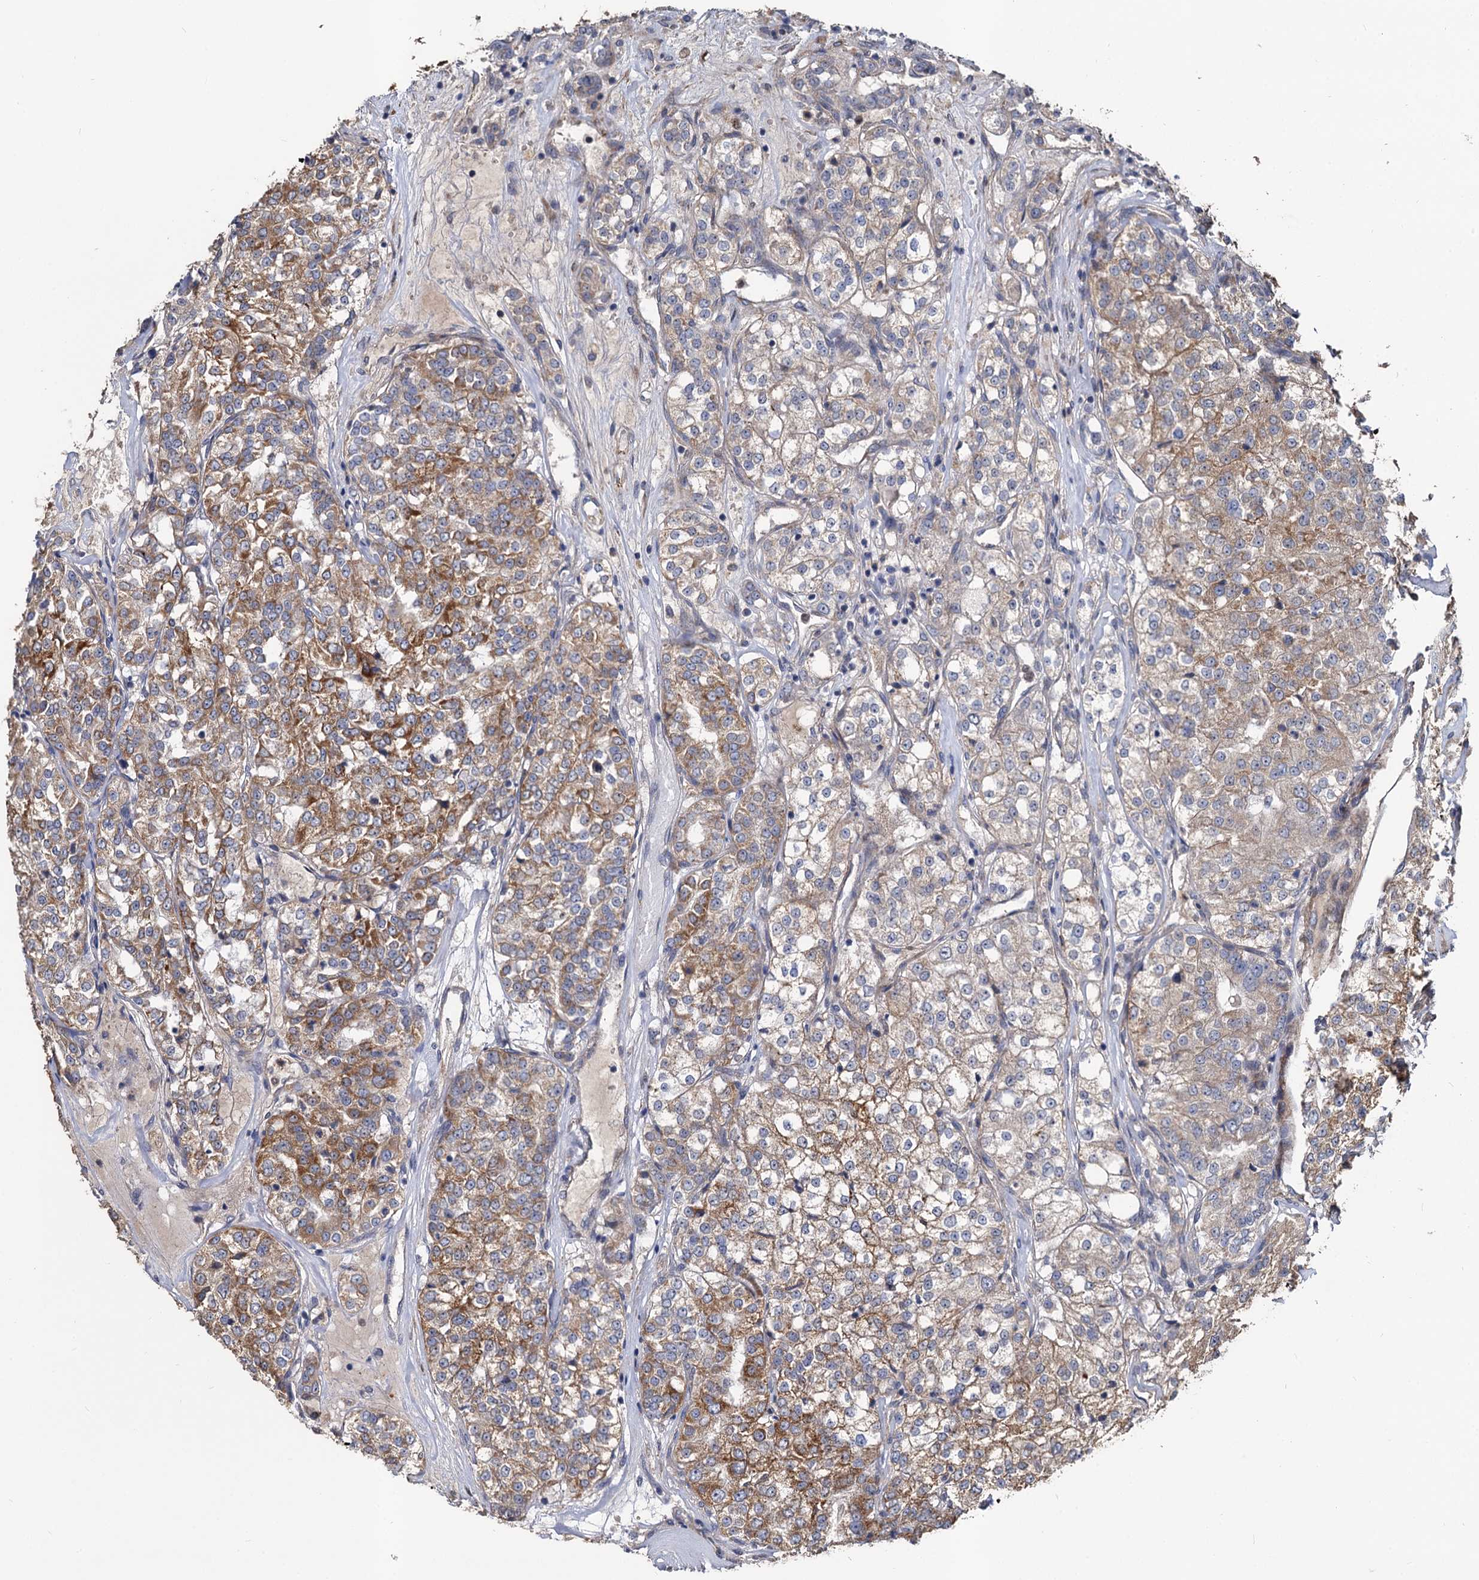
{"staining": {"intensity": "moderate", "quantity": "25%-75%", "location": "cytoplasmic/membranous"}, "tissue": "renal cancer", "cell_type": "Tumor cells", "image_type": "cancer", "snomed": [{"axis": "morphology", "description": "Adenocarcinoma, NOS"}, {"axis": "topography", "description": "Kidney"}], "caption": "Immunohistochemical staining of human renal adenocarcinoma exhibits medium levels of moderate cytoplasmic/membranous protein expression in approximately 25%-75% of tumor cells. Using DAB (brown) and hematoxylin (blue) stains, captured at high magnification using brightfield microscopy.", "gene": "ALKBH7", "patient": {"sex": "female", "age": 63}}